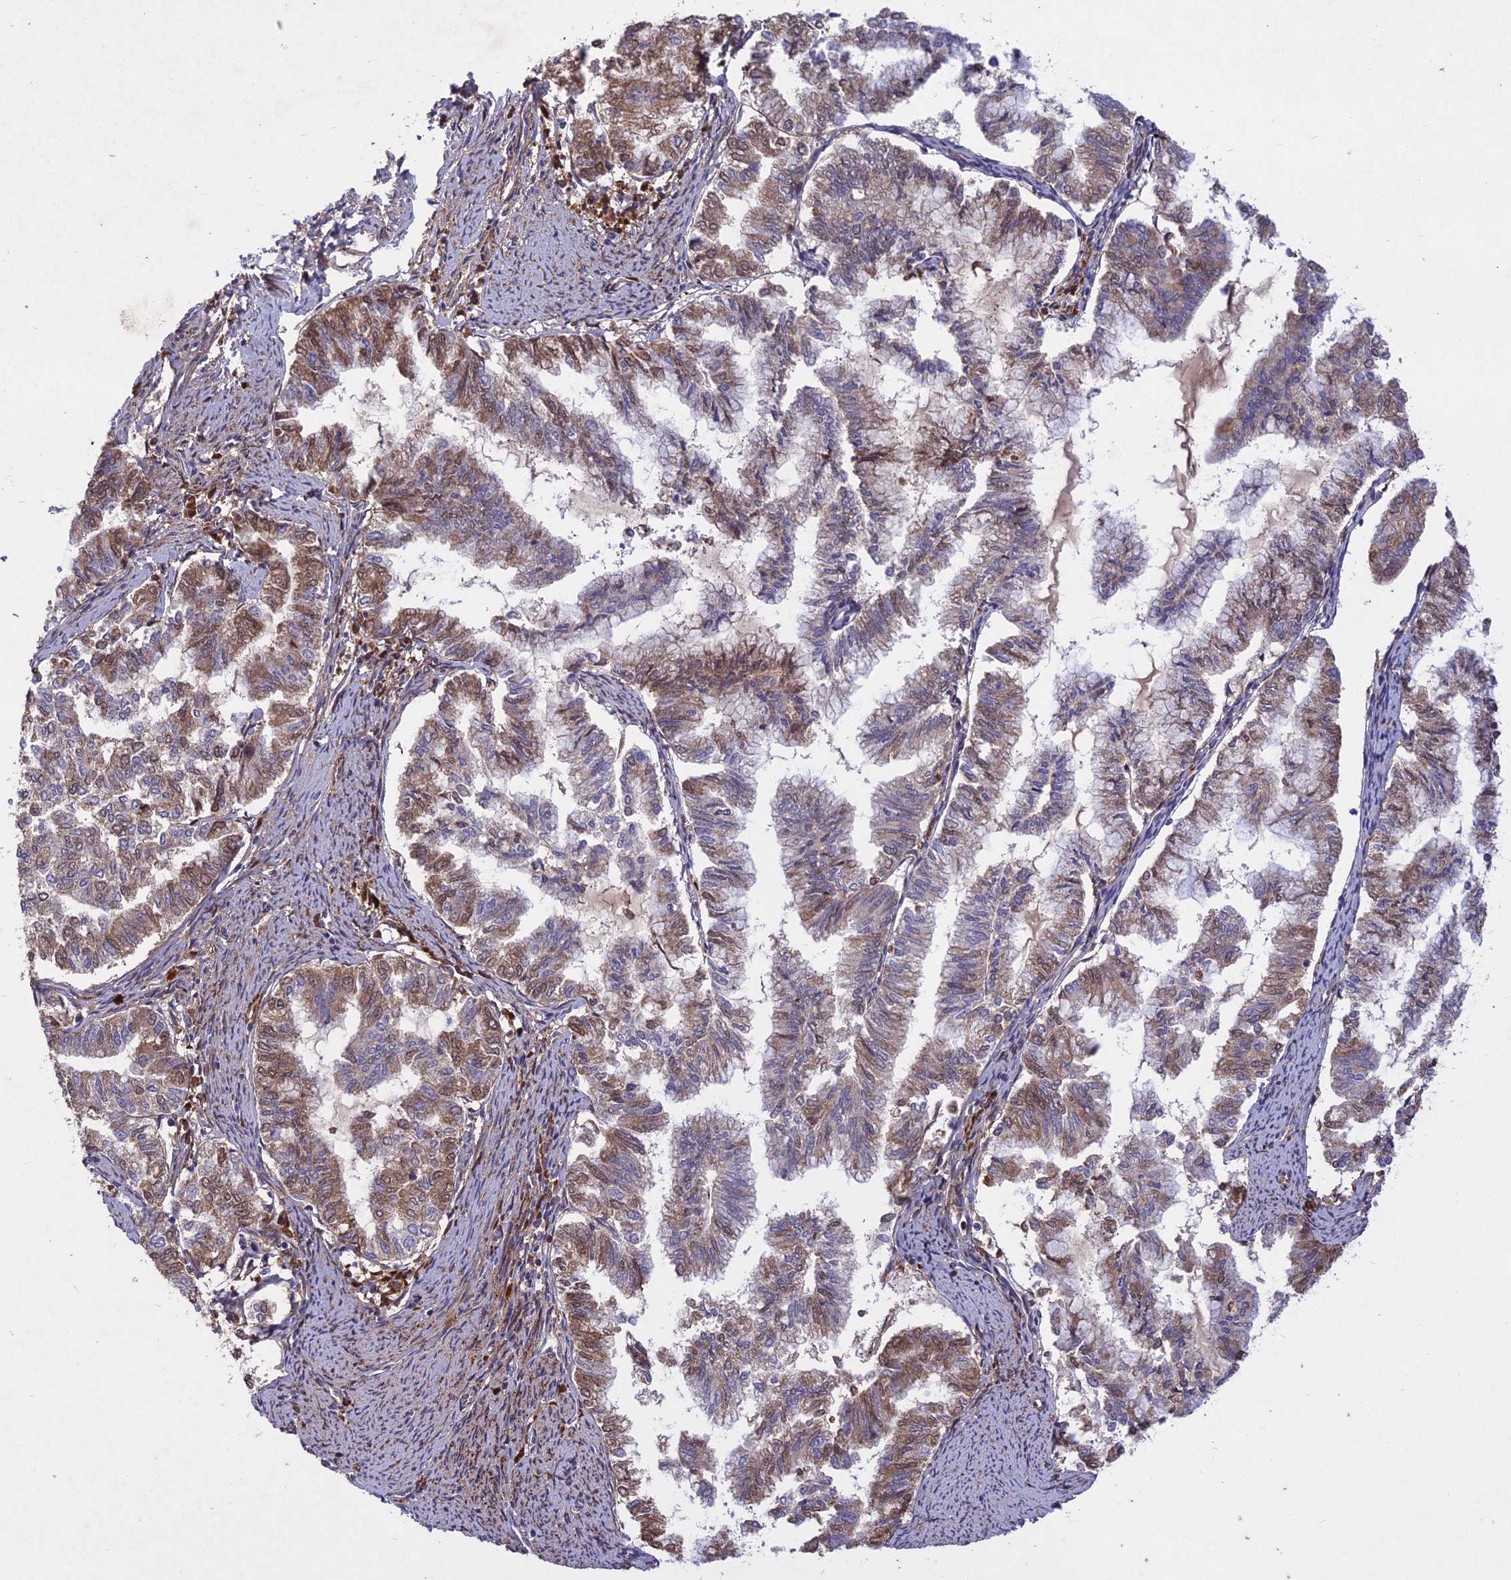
{"staining": {"intensity": "moderate", "quantity": "<25%", "location": "cytoplasmic/membranous,nuclear"}, "tissue": "endometrial cancer", "cell_type": "Tumor cells", "image_type": "cancer", "snomed": [{"axis": "morphology", "description": "Adenocarcinoma, NOS"}, {"axis": "topography", "description": "Endometrium"}], "caption": "An image of human endometrial cancer stained for a protein shows moderate cytoplasmic/membranous and nuclear brown staining in tumor cells. Immunohistochemistry (ihc) stains the protein in brown and the nuclei are stained blue.", "gene": "ADO", "patient": {"sex": "female", "age": 79}}